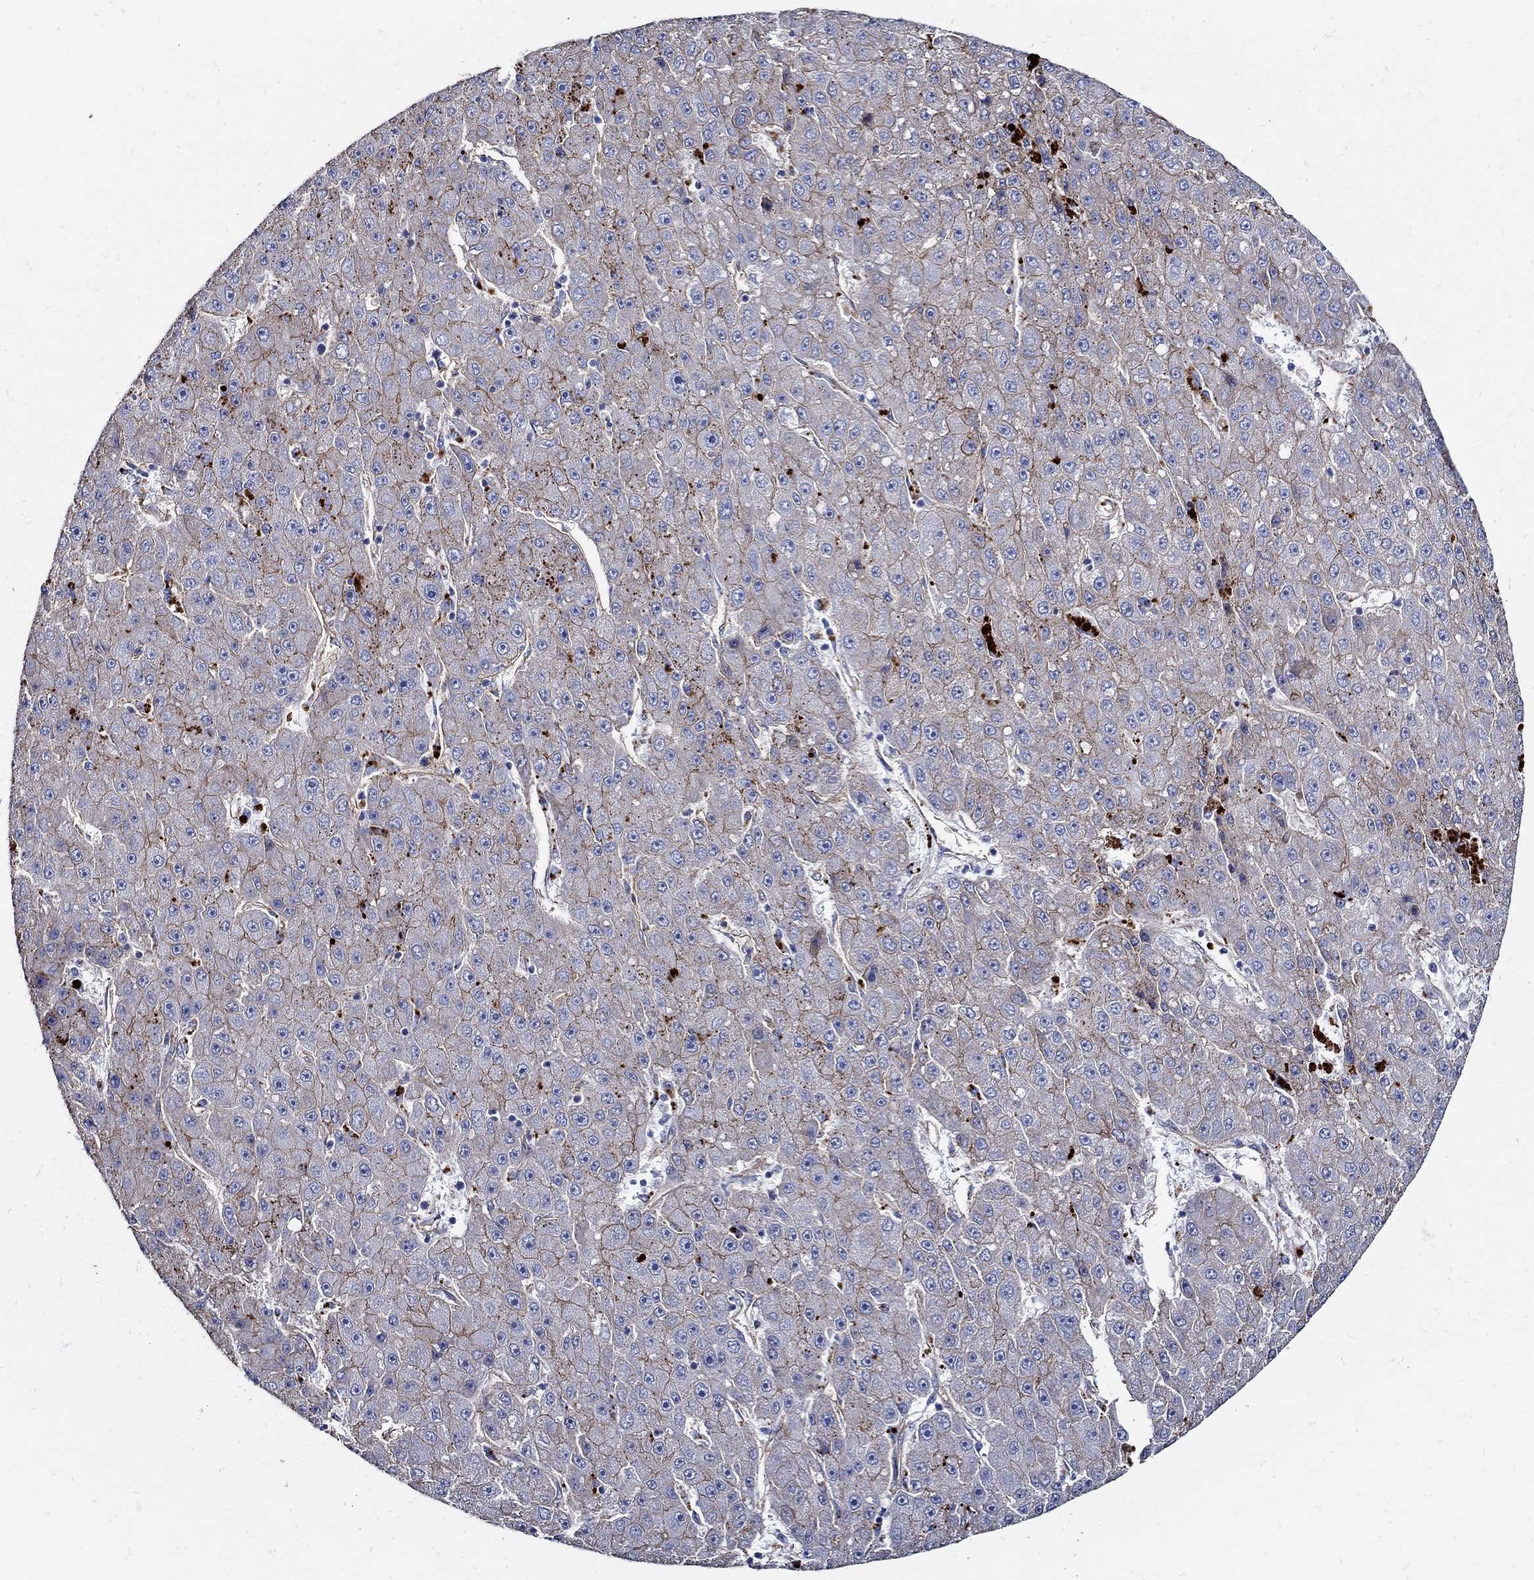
{"staining": {"intensity": "moderate", "quantity": "25%-75%", "location": "cytoplasmic/membranous"}, "tissue": "liver cancer", "cell_type": "Tumor cells", "image_type": "cancer", "snomed": [{"axis": "morphology", "description": "Carcinoma, Hepatocellular, NOS"}, {"axis": "topography", "description": "Liver"}], "caption": "High-power microscopy captured an immunohistochemistry photomicrograph of liver cancer (hepatocellular carcinoma), revealing moderate cytoplasmic/membranous expression in approximately 25%-75% of tumor cells. Using DAB (3,3'-diaminobenzidine) (brown) and hematoxylin (blue) stains, captured at high magnification using brightfield microscopy.", "gene": "APBB3", "patient": {"sex": "male", "age": 67}}